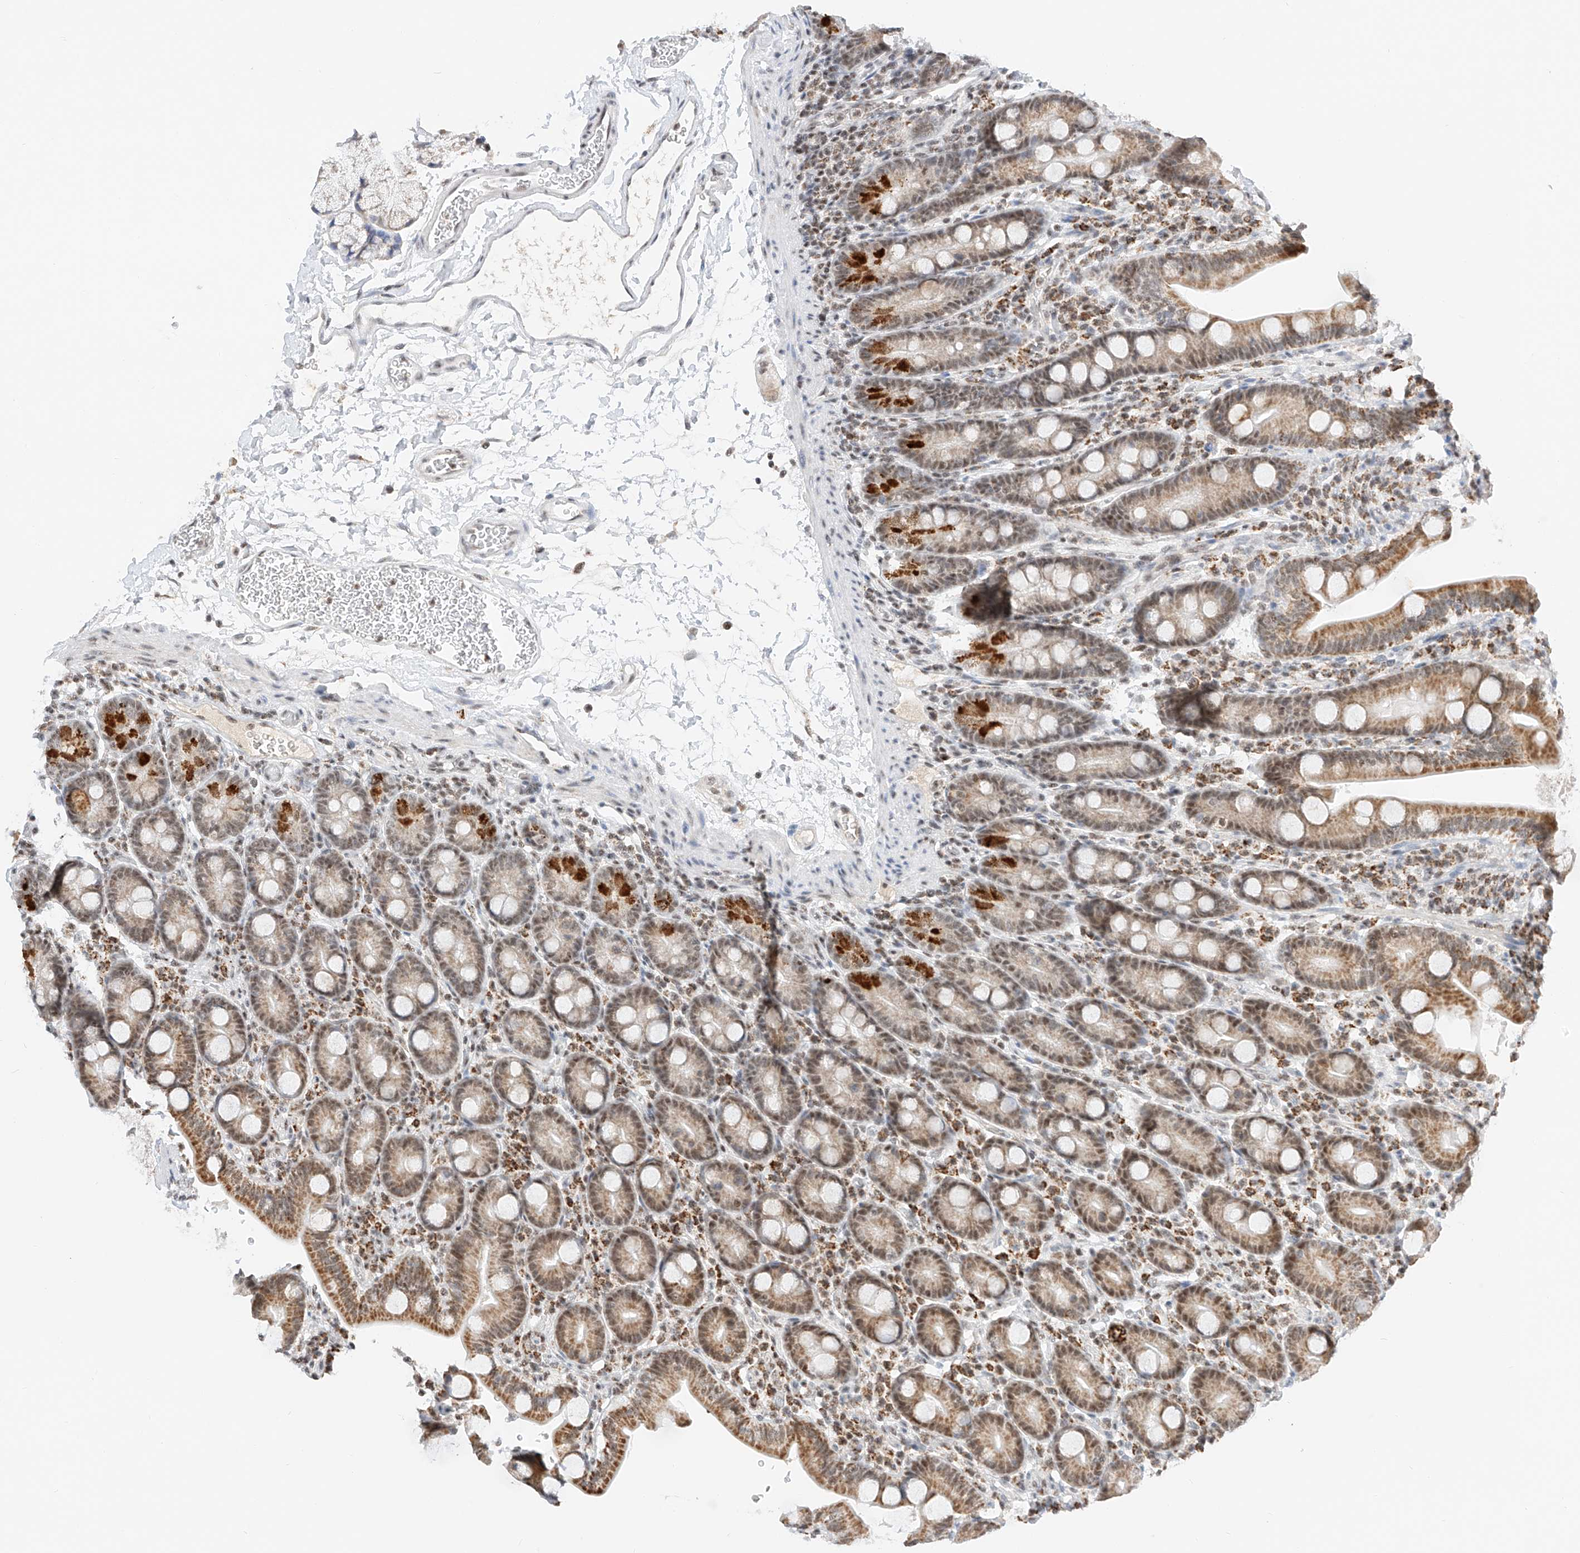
{"staining": {"intensity": "moderate", "quantity": ">75%", "location": "cytoplasmic/membranous,nuclear"}, "tissue": "duodenum", "cell_type": "Glandular cells", "image_type": "normal", "snomed": [{"axis": "morphology", "description": "Normal tissue, NOS"}, {"axis": "topography", "description": "Duodenum"}], "caption": "This is an image of immunohistochemistry (IHC) staining of unremarkable duodenum, which shows moderate expression in the cytoplasmic/membranous,nuclear of glandular cells.", "gene": "NRF1", "patient": {"sex": "male", "age": 35}}